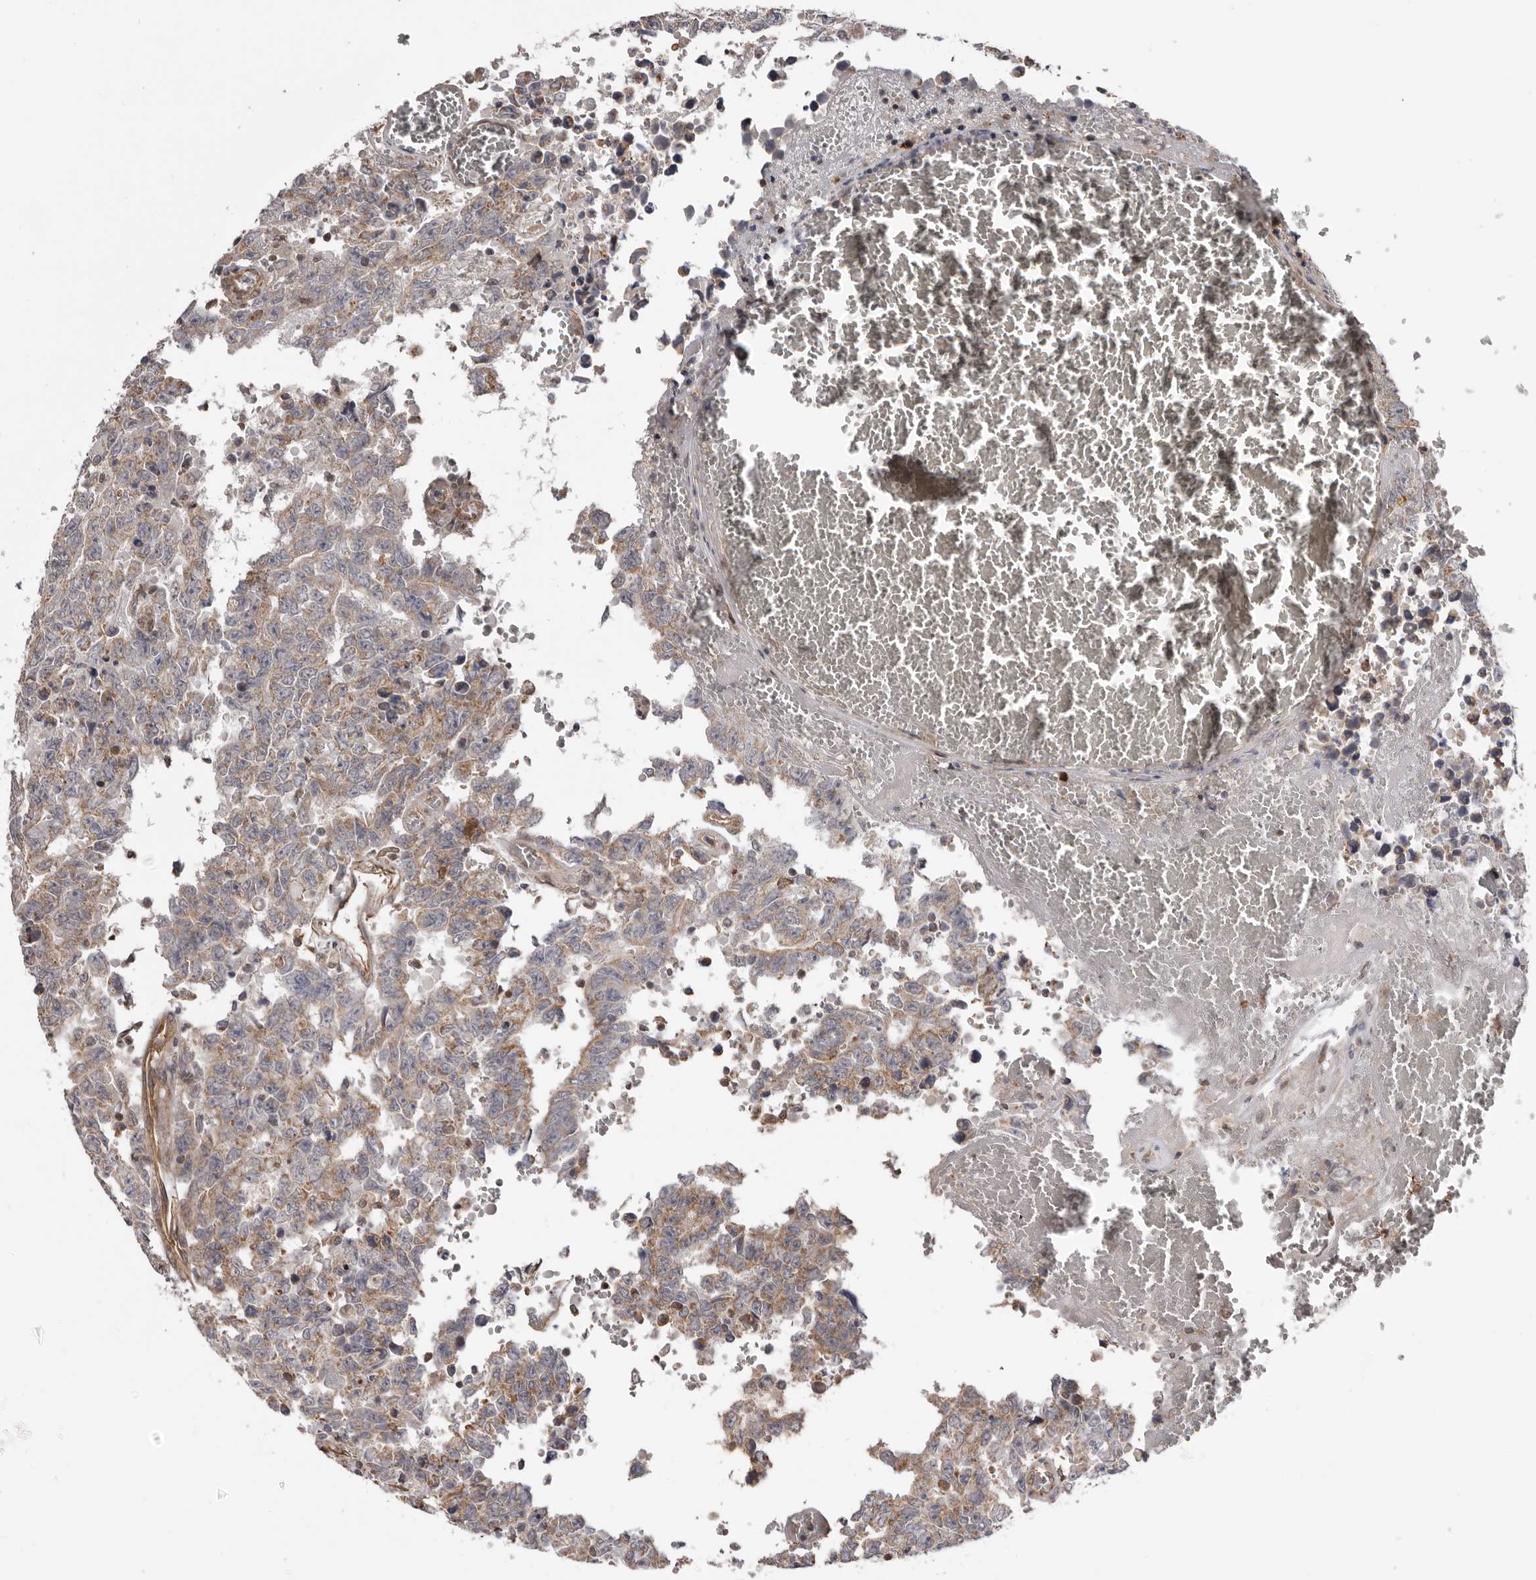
{"staining": {"intensity": "moderate", "quantity": "25%-75%", "location": "cytoplasmic/membranous"}, "tissue": "testis cancer", "cell_type": "Tumor cells", "image_type": "cancer", "snomed": [{"axis": "morphology", "description": "Carcinoma, Embryonal, NOS"}, {"axis": "topography", "description": "Testis"}], "caption": "Testis cancer (embryonal carcinoma) stained with a protein marker shows moderate staining in tumor cells.", "gene": "MOGAT2", "patient": {"sex": "male", "age": 26}}